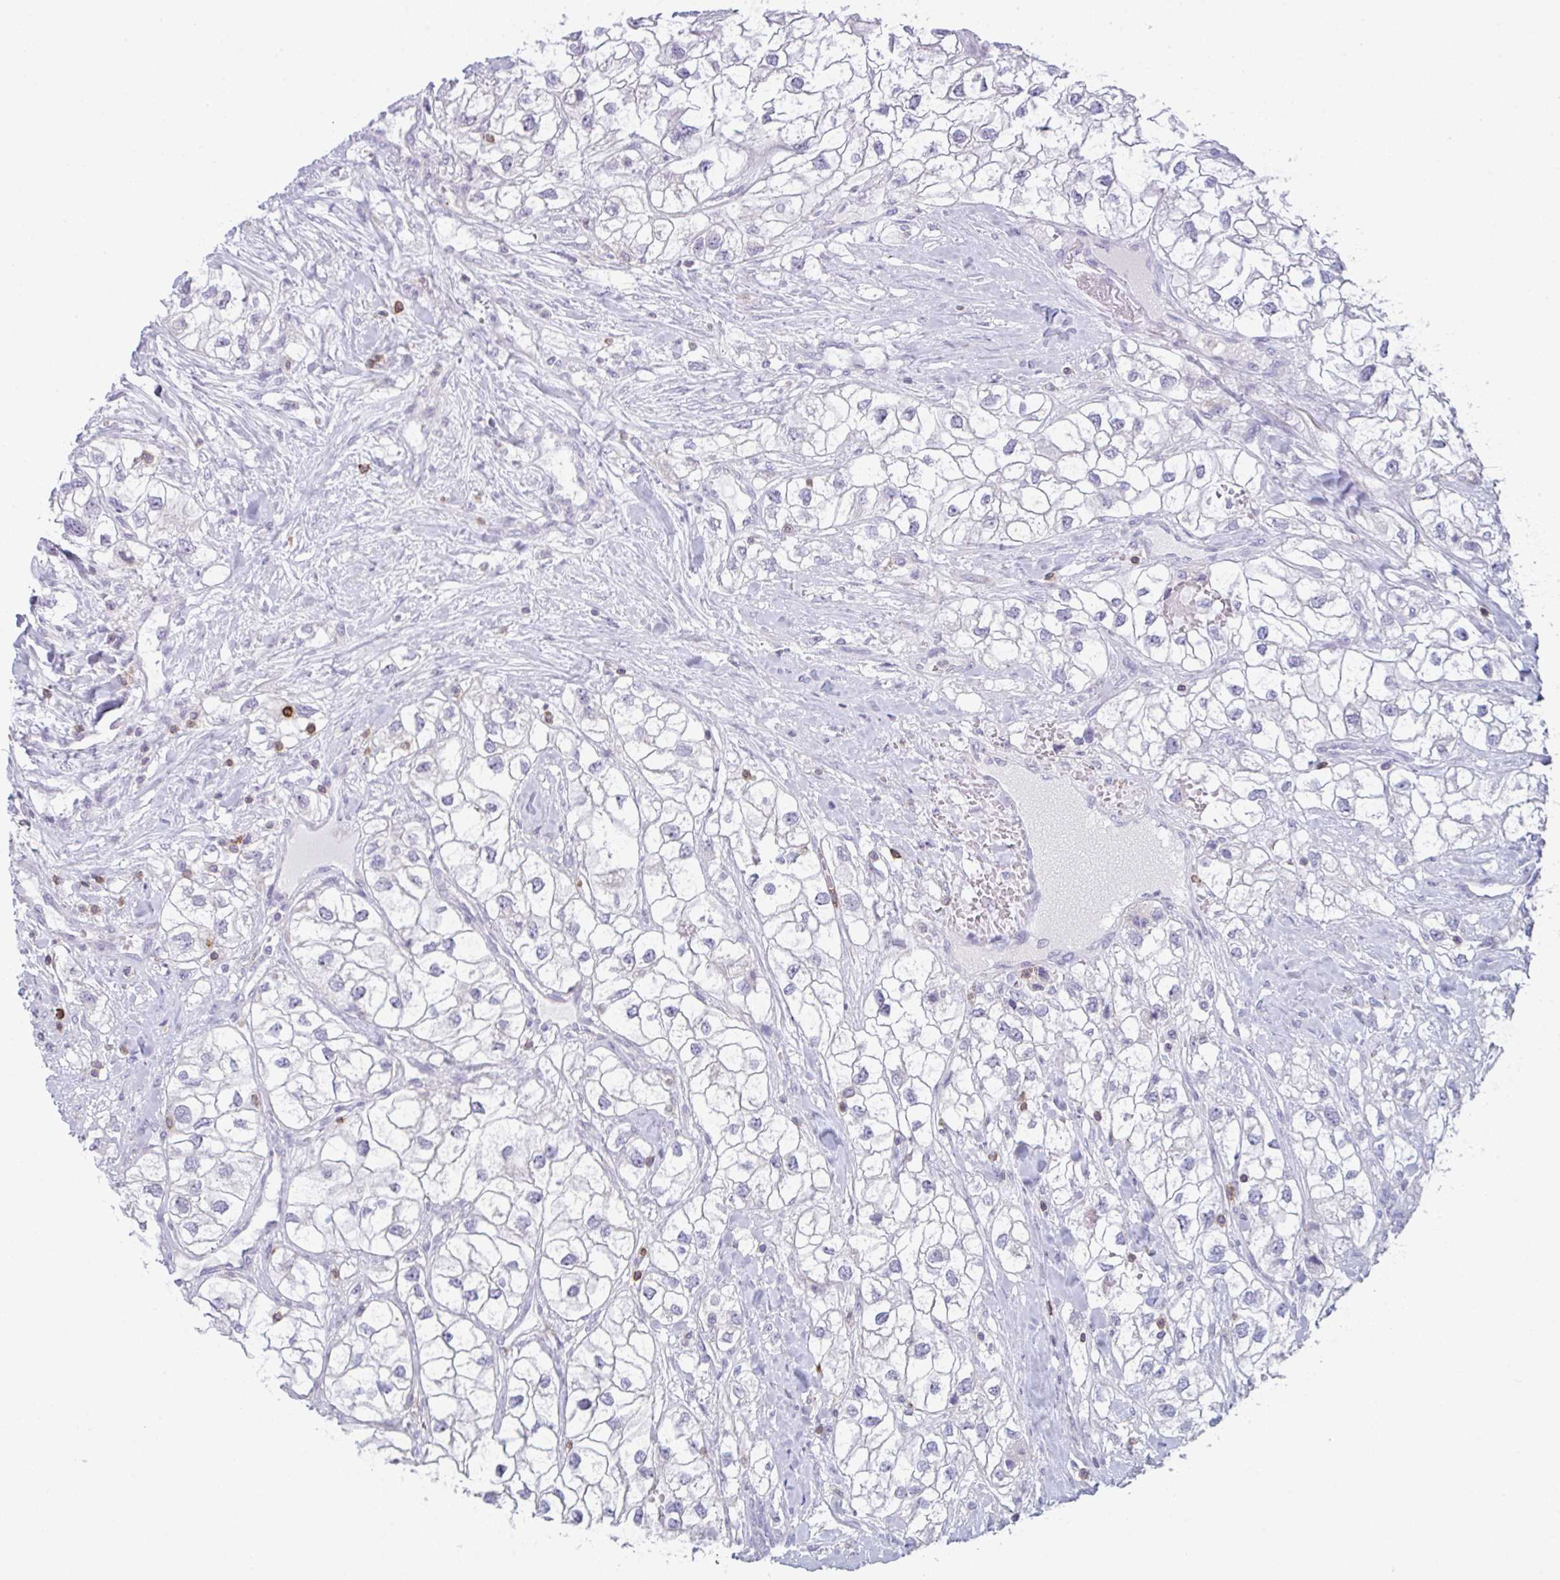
{"staining": {"intensity": "negative", "quantity": "none", "location": "none"}, "tissue": "renal cancer", "cell_type": "Tumor cells", "image_type": "cancer", "snomed": [{"axis": "morphology", "description": "Adenocarcinoma, NOS"}, {"axis": "topography", "description": "Kidney"}], "caption": "There is no significant staining in tumor cells of renal cancer (adenocarcinoma).", "gene": "CD80", "patient": {"sex": "male", "age": 59}}